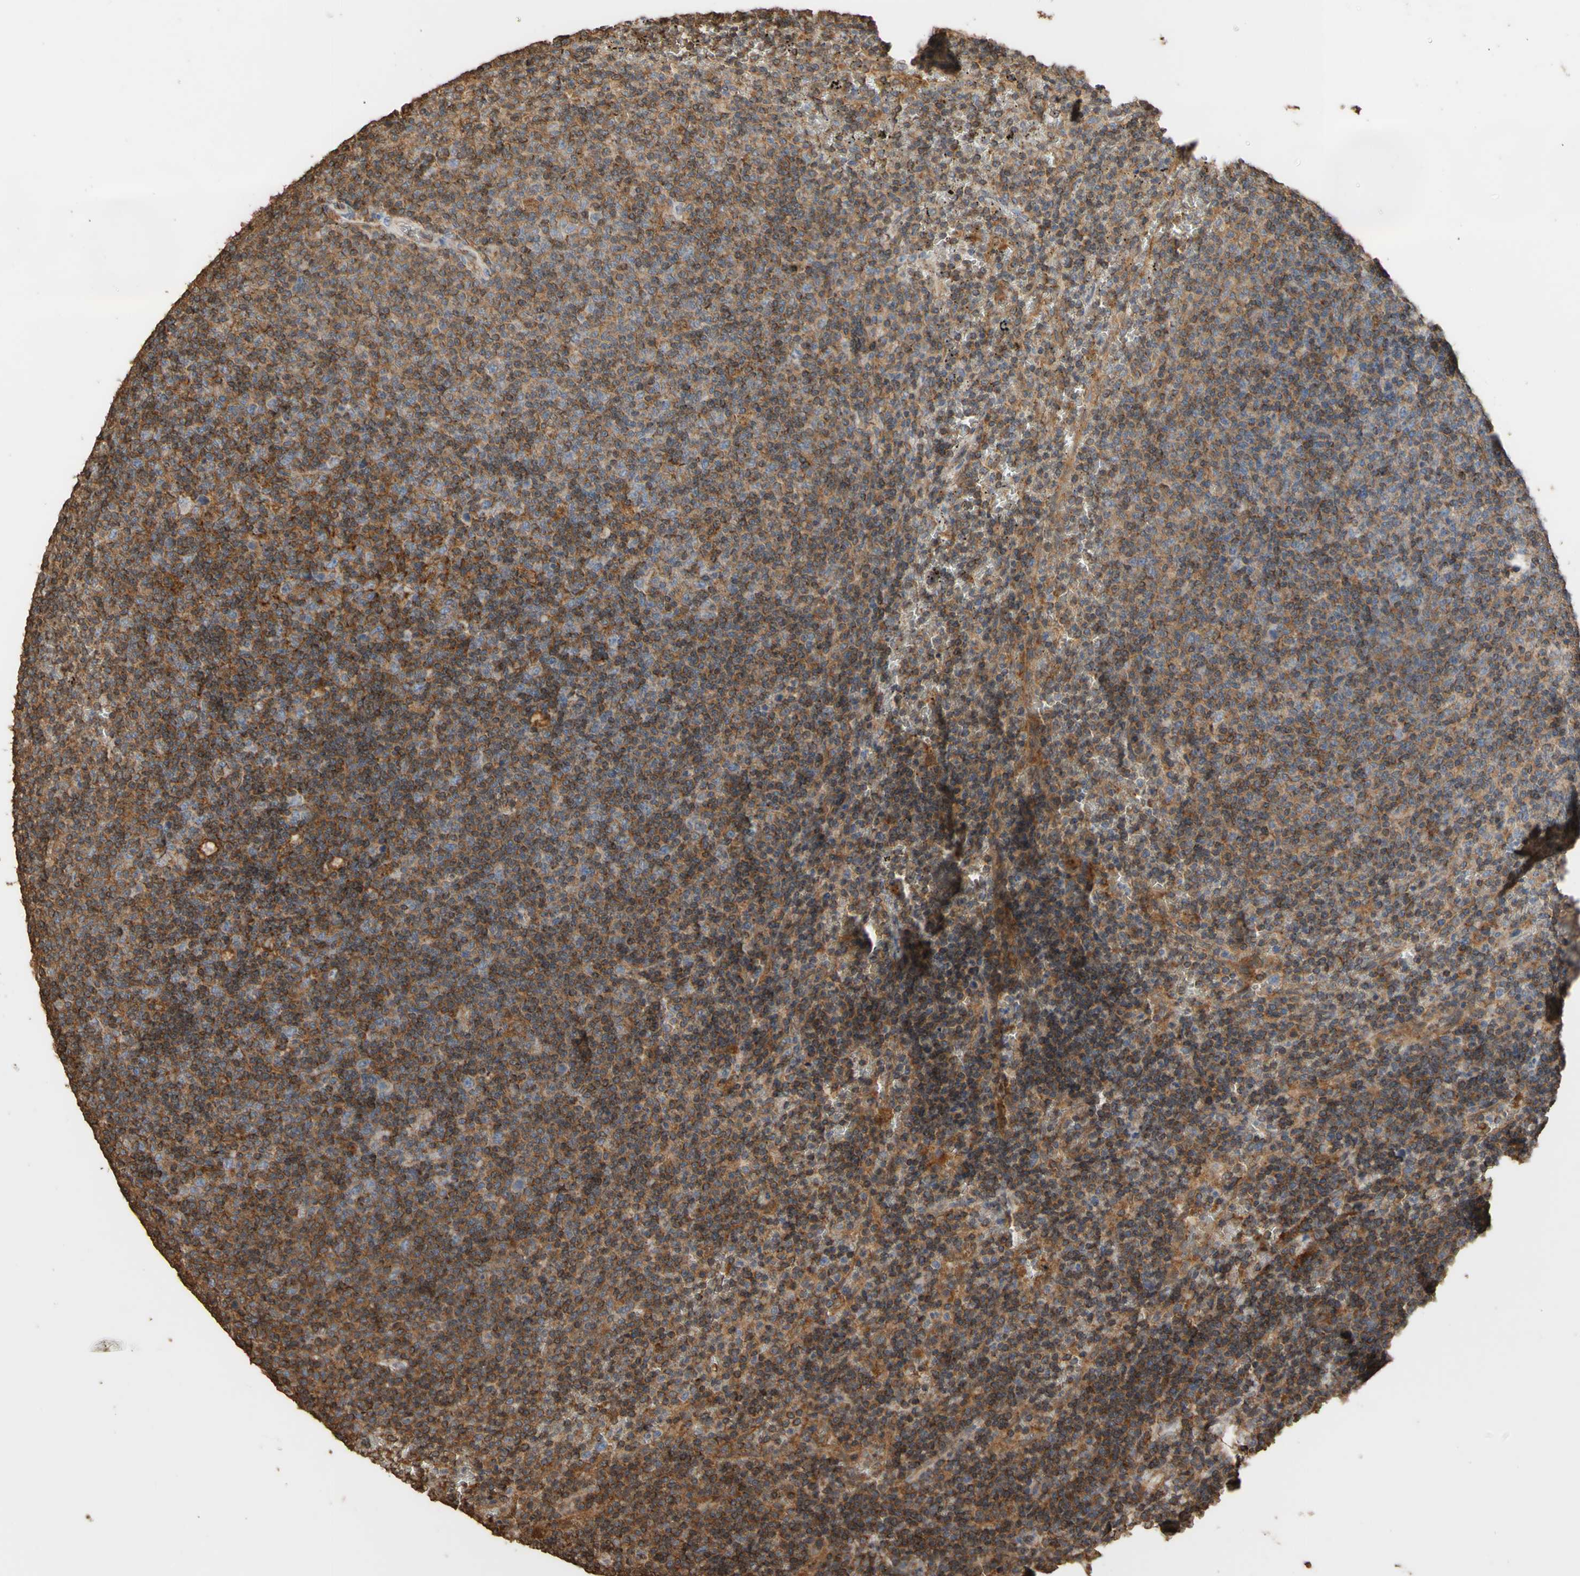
{"staining": {"intensity": "moderate", "quantity": ">75%", "location": "cytoplasmic/membranous"}, "tissue": "lymphoma", "cell_type": "Tumor cells", "image_type": "cancer", "snomed": [{"axis": "morphology", "description": "Malignant lymphoma, non-Hodgkin's type, Low grade"}, {"axis": "topography", "description": "Spleen"}], "caption": "Immunohistochemistry (DAB (3,3'-diaminobenzidine)) staining of lymphoma reveals moderate cytoplasmic/membranous protein expression in about >75% of tumor cells. (IHC, brightfield microscopy, high magnification).", "gene": "ALDH9A1", "patient": {"sex": "female", "age": 50}}